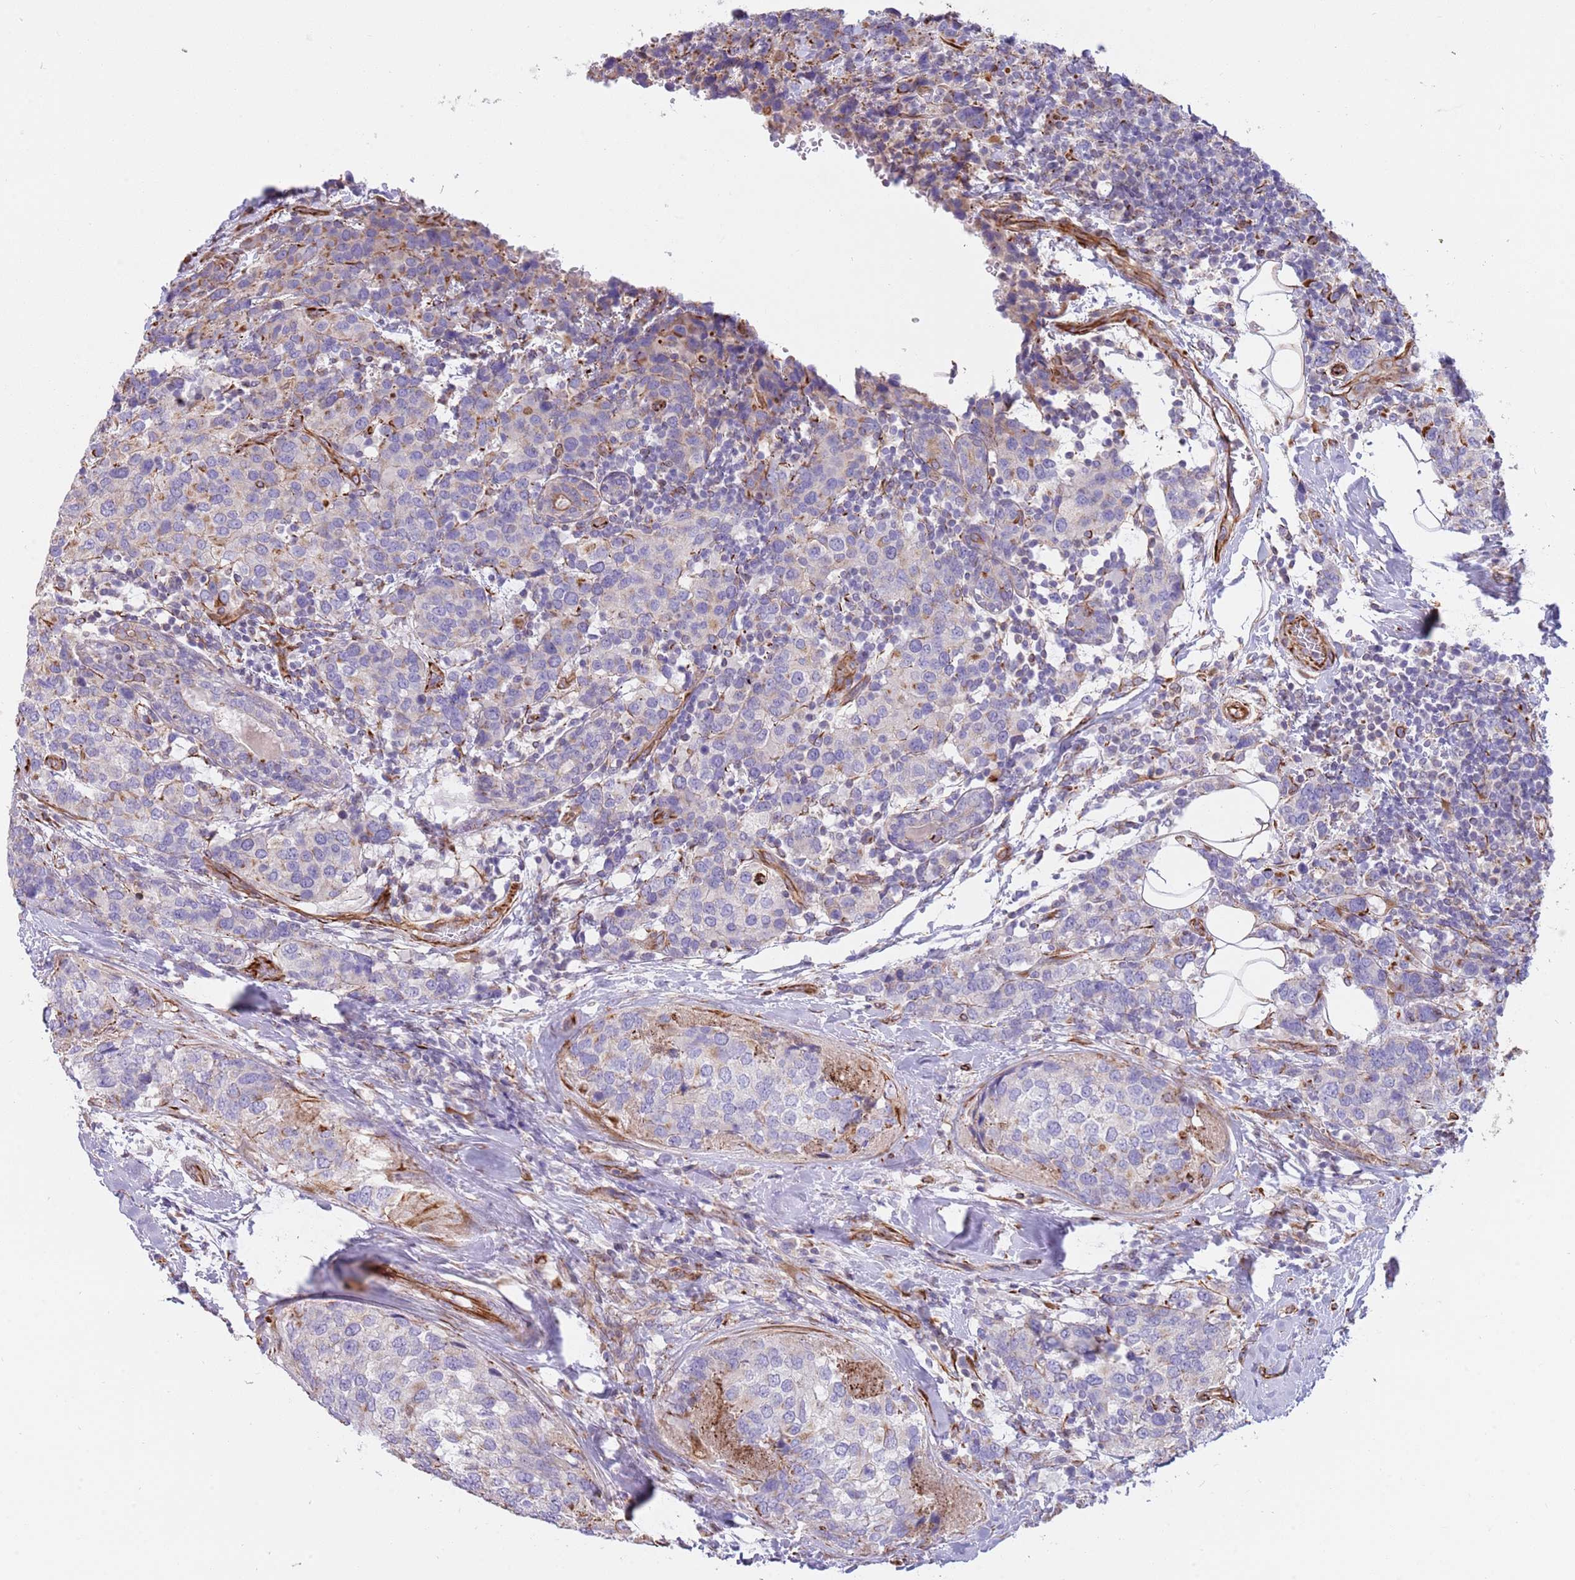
{"staining": {"intensity": "weak", "quantity": "<25%", "location": "cytoplasmic/membranous"}, "tissue": "breast cancer", "cell_type": "Tumor cells", "image_type": "cancer", "snomed": [{"axis": "morphology", "description": "Lobular carcinoma"}, {"axis": "topography", "description": "Breast"}], "caption": "The photomicrograph demonstrates no significant expression in tumor cells of breast lobular carcinoma.", "gene": "MOGAT1", "patient": {"sex": "female", "age": 59}}